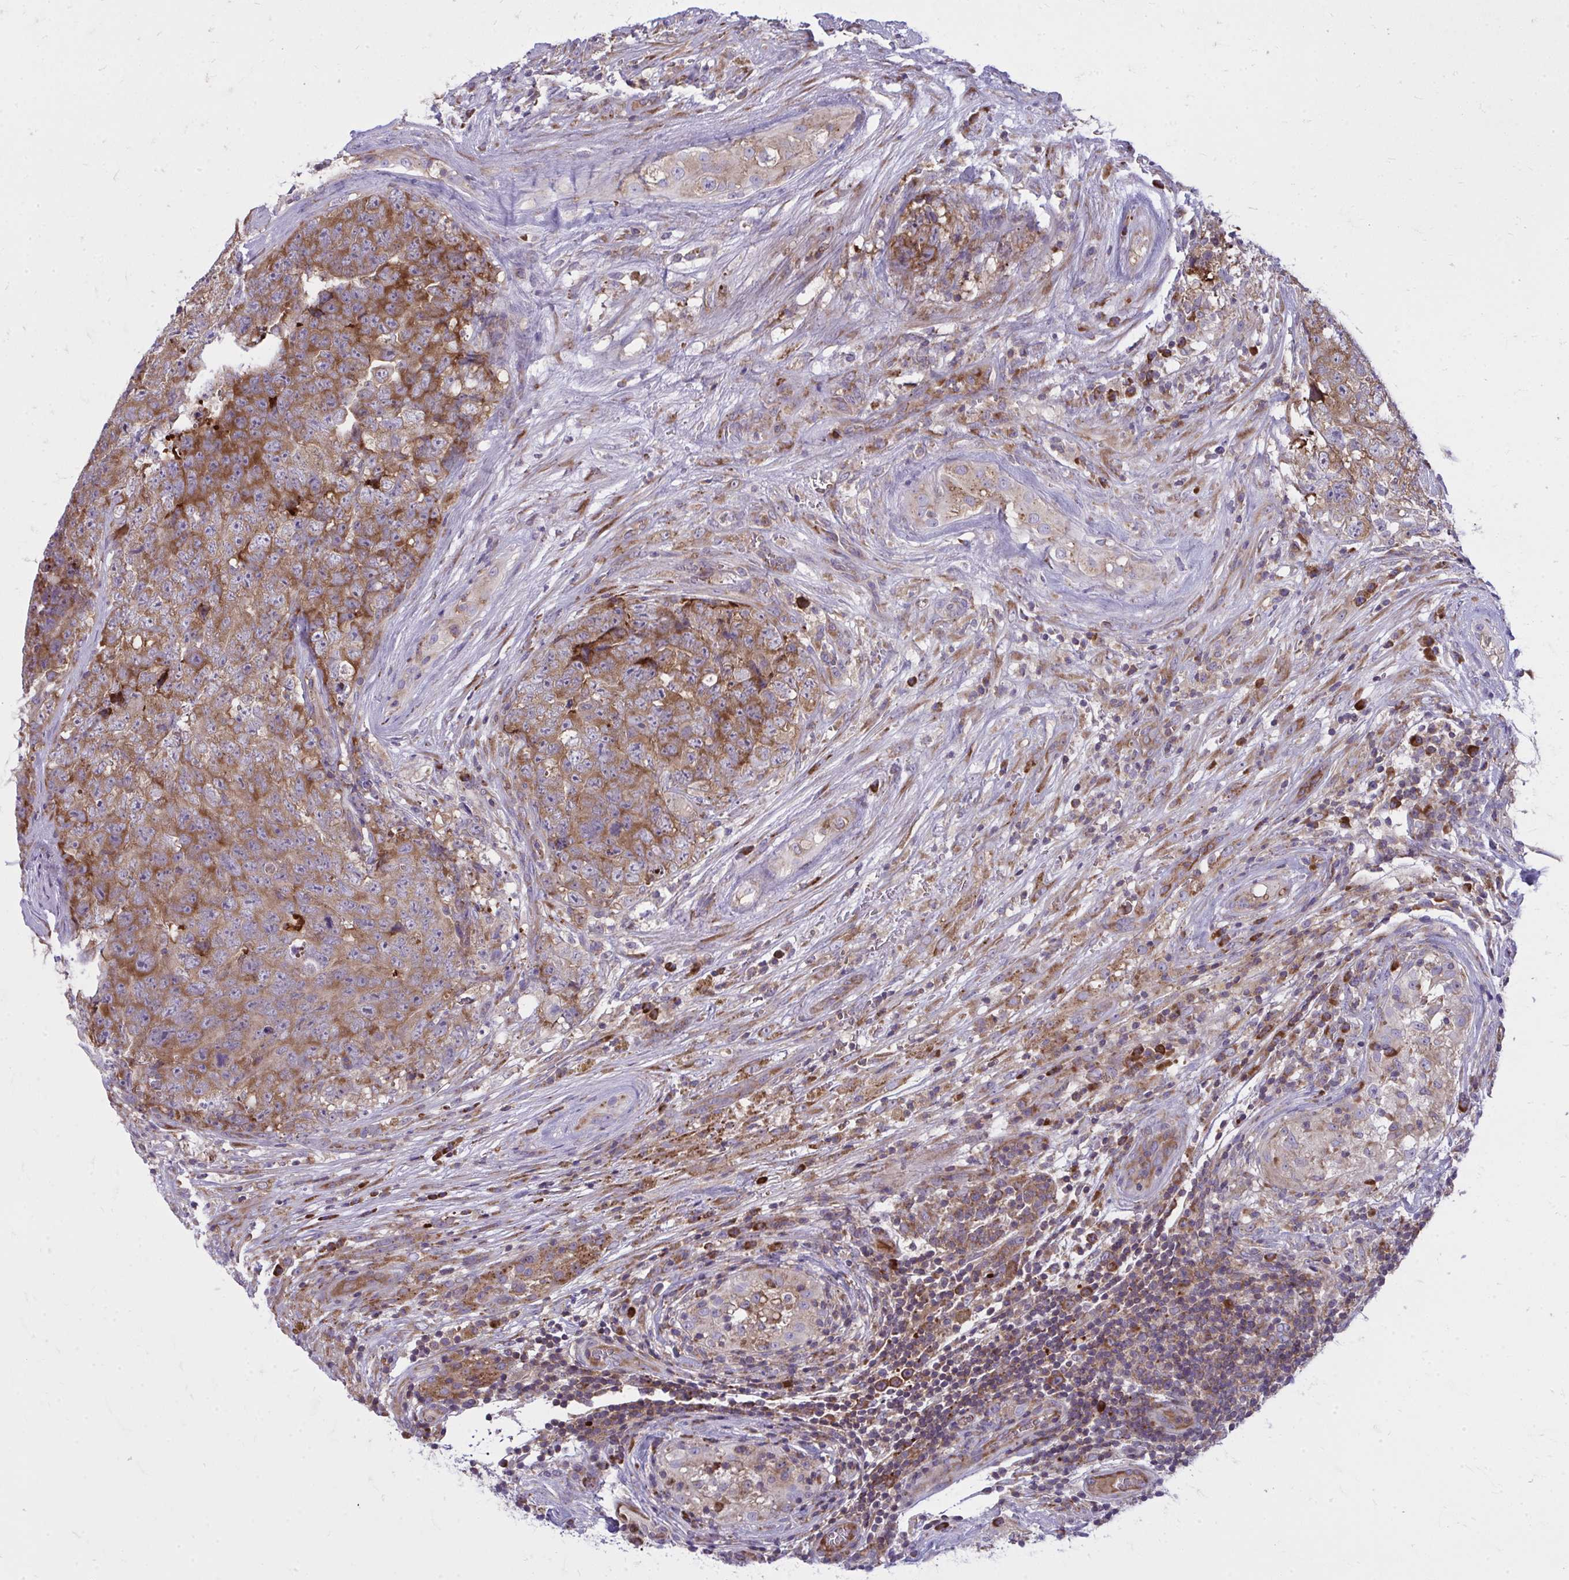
{"staining": {"intensity": "moderate", "quantity": ">75%", "location": "cytoplasmic/membranous"}, "tissue": "testis cancer", "cell_type": "Tumor cells", "image_type": "cancer", "snomed": [{"axis": "morphology", "description": "Seminoma, NOS"}, {"axis": "morphology", "description": "Teratoma, malignant, NOS"}, {"axis": "topography", "description": "Testis"}], "caption": "Malignant teratoma (testis) was stained to show a protein in brown. There is medium levels of moderate cytoplasmic/membranous positivity in approximately >75% of tumor cells.", "gene": "GFPT2", "patient": {"sex": "male", "age": 34}}